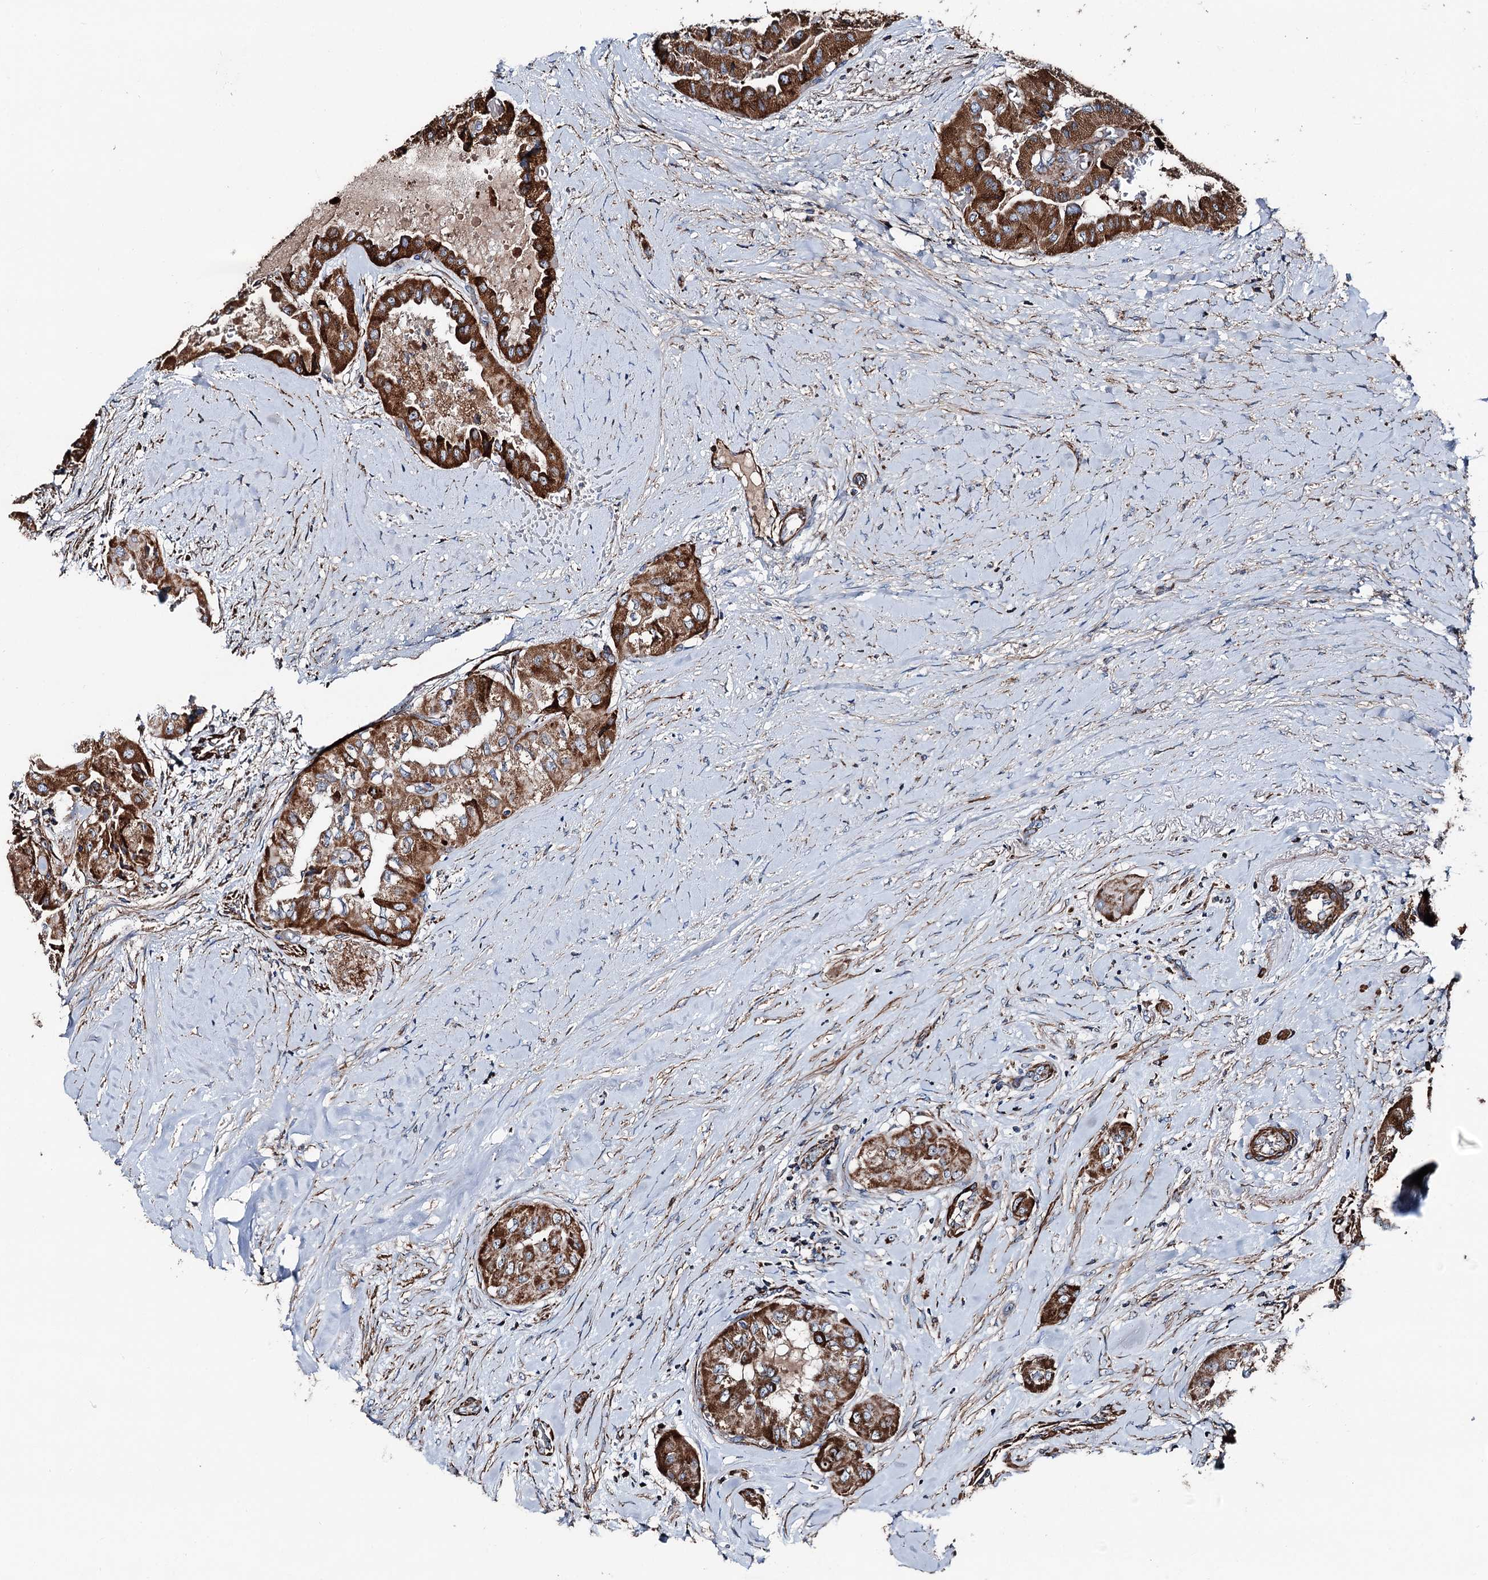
{"staining": {"intensity": "strong", "quantity": ">75%", "location": "cytoplasmic/membranous"}, "tissue": "thyroid cancer", "cell_type": "Tumor cells", "image_type": "cancer", "snomed": [{"axis": "morphology", "description": "Papillary adenocarcinoma, NOS"}, {"axis": "topography", "description": "Thyroid gland"}], "caption": "Human thyroid papillary adenocarcinoma stained with a protein marker shows strong staining in tumor cells.", "gene": "DDIAS", "patient": {"sex": "female", "age": 59}}